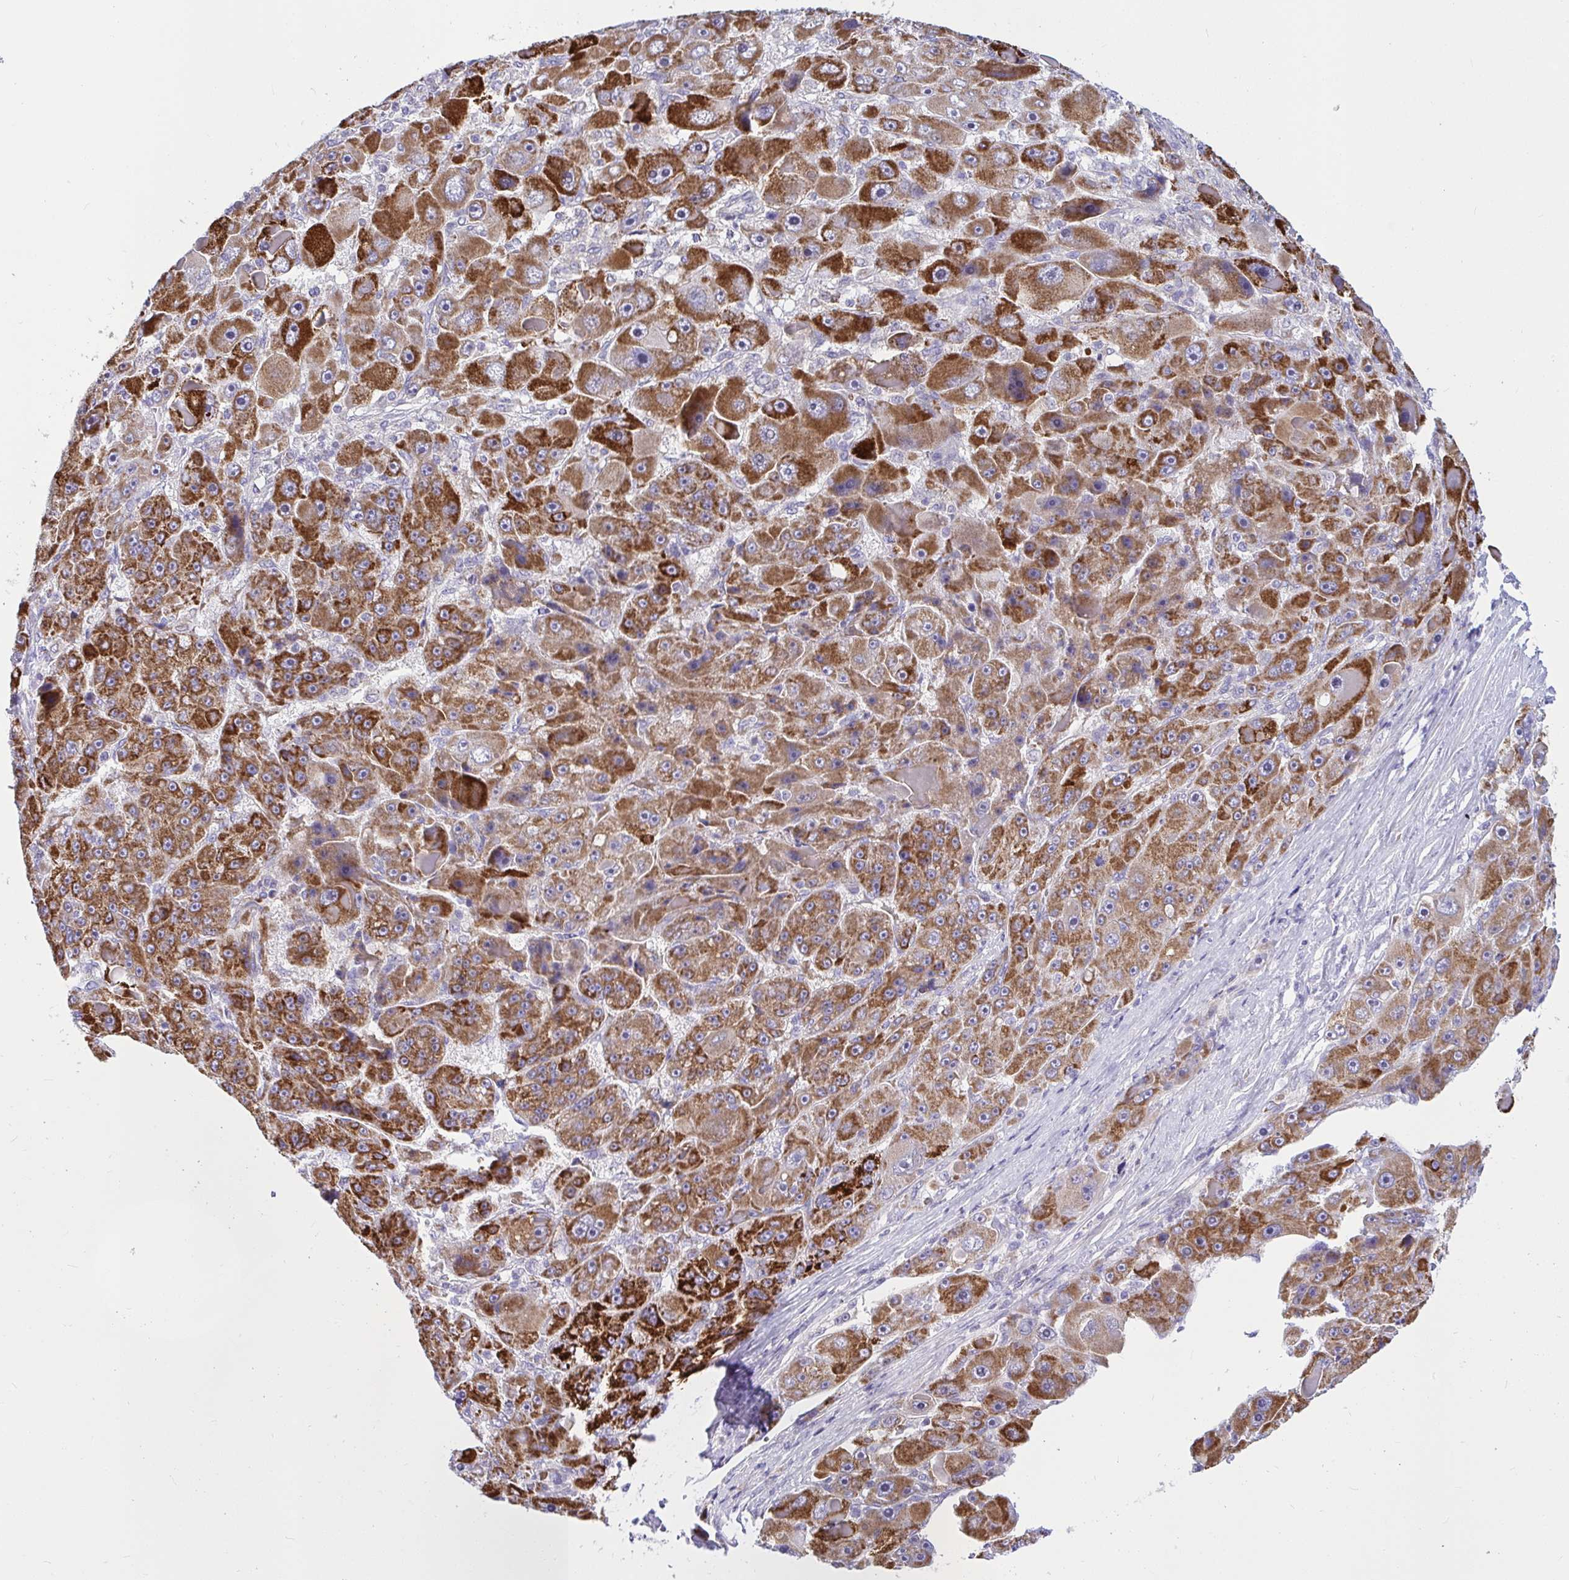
{"staining": {"intensity": "strong", "quantity": ">75%", "location": "cytoplasmic/membranous"}, "tissue": "liver cancer", "cell_type": "Tumor cells", "image_type": "cancer", "snomed": [{"axis": "morphology", "description": "Carcinoma, Hepatocellular, NOS"}, {"axis": "topography", "description": "Liver"}], "caption": "Protein staining shows strong cytoplasmic/membranous expression in approximately >75% of tumor cells in hepatocellular carcinoma (liver).", "gene": "CEP63", "patient": {"sex": "male", "age": 76}}